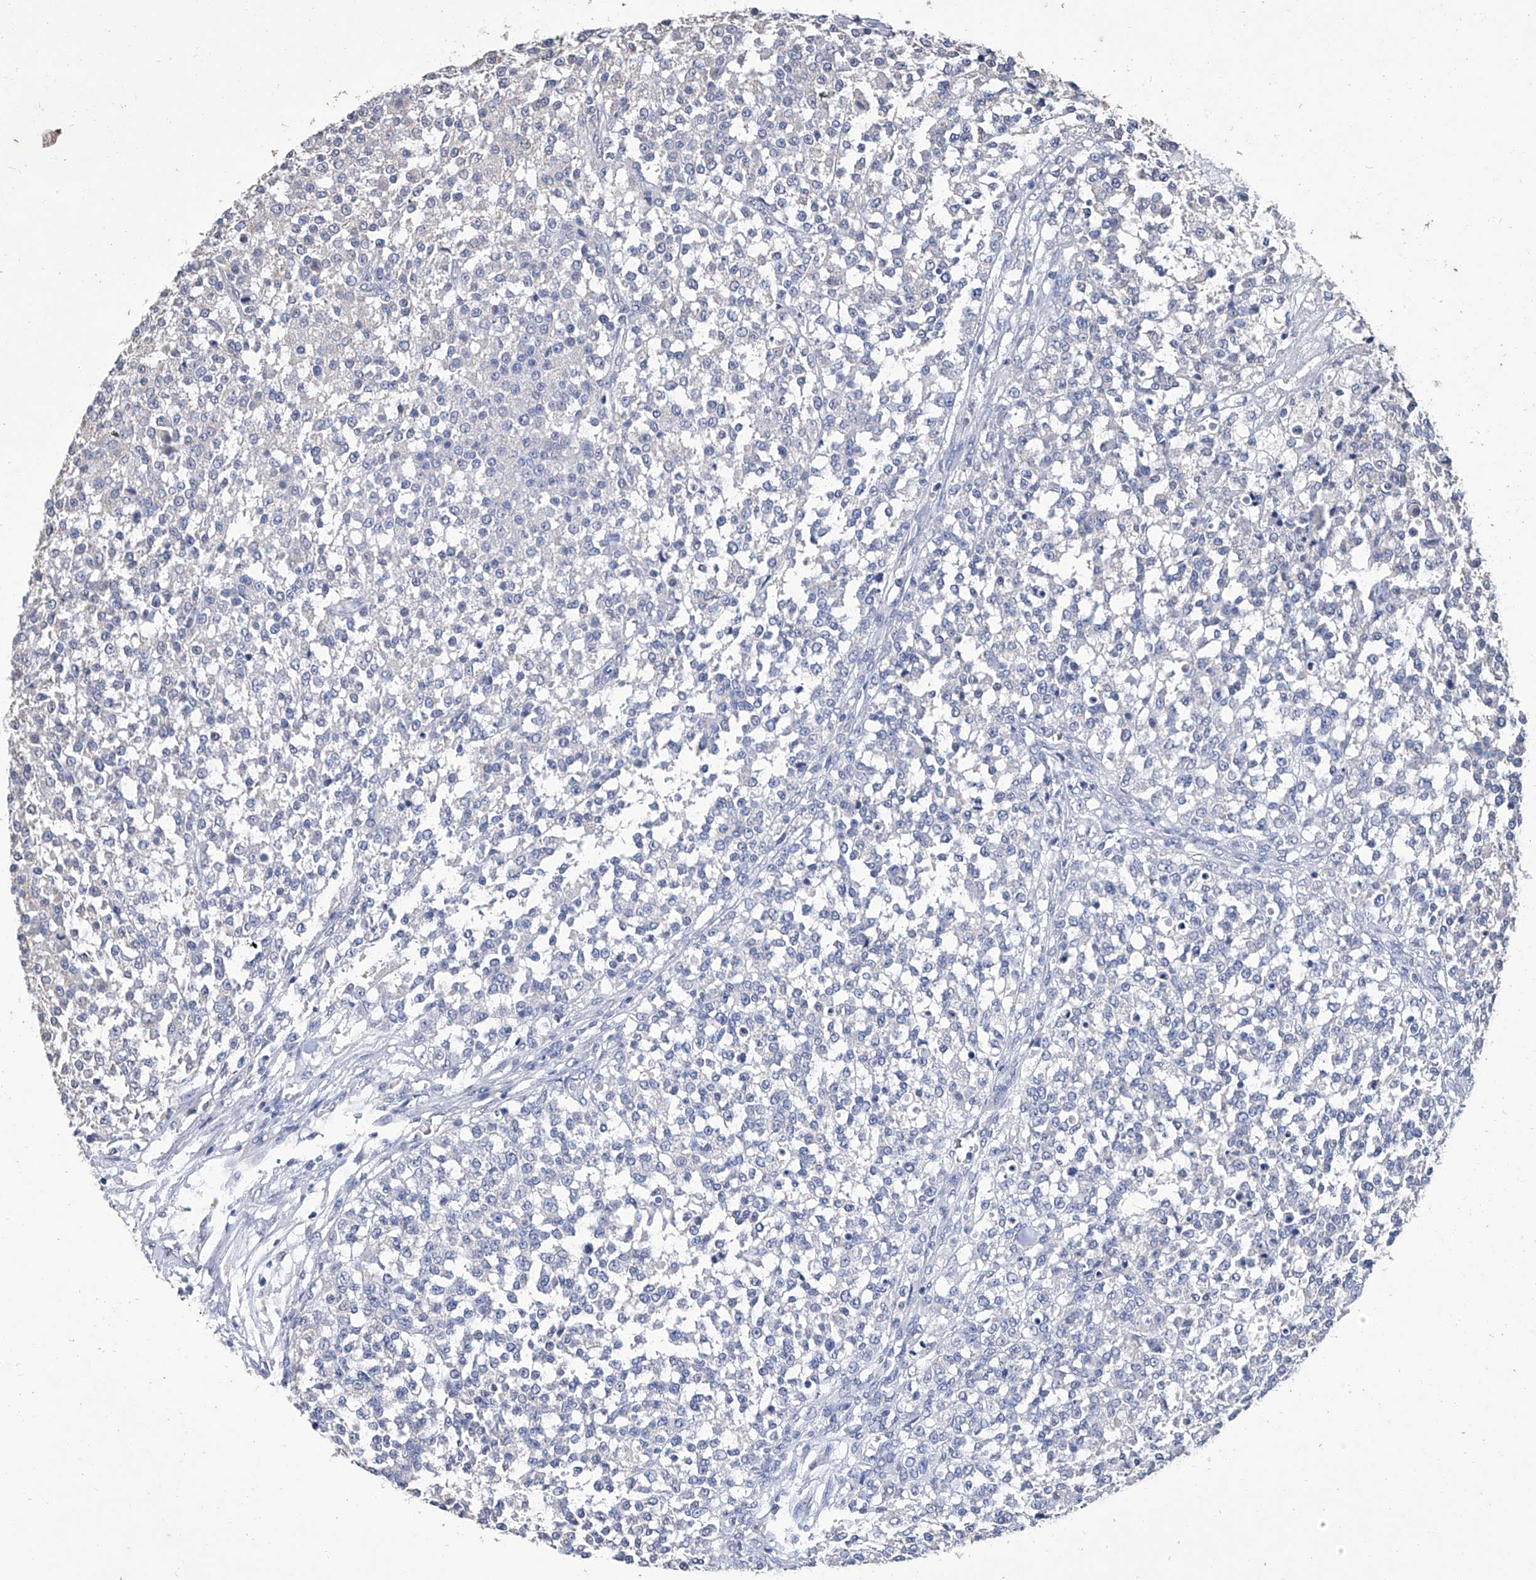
{"staining": {"intensity": "negative", "quantity": "none", "location": "none"}, "tissue": "testis cancer", "cell_type": "Tumor cells", "image_type": "cancer", "snomed": [{"axis": "morphology", "description": "Seminoma, NOS"}, {"axis": "topography", "description": "Testis"}], "caption": "IHC image of human testis seminoma stained for a protein (brown), which exhibits no expression in tumor cells. Brightfield microscopy of immunohistochemistry stained with DAB (brown) and hematoxylin (blue), captured at high magnification.", "gene": "GPT", "patient": {"sex": "male", "age": 59}}